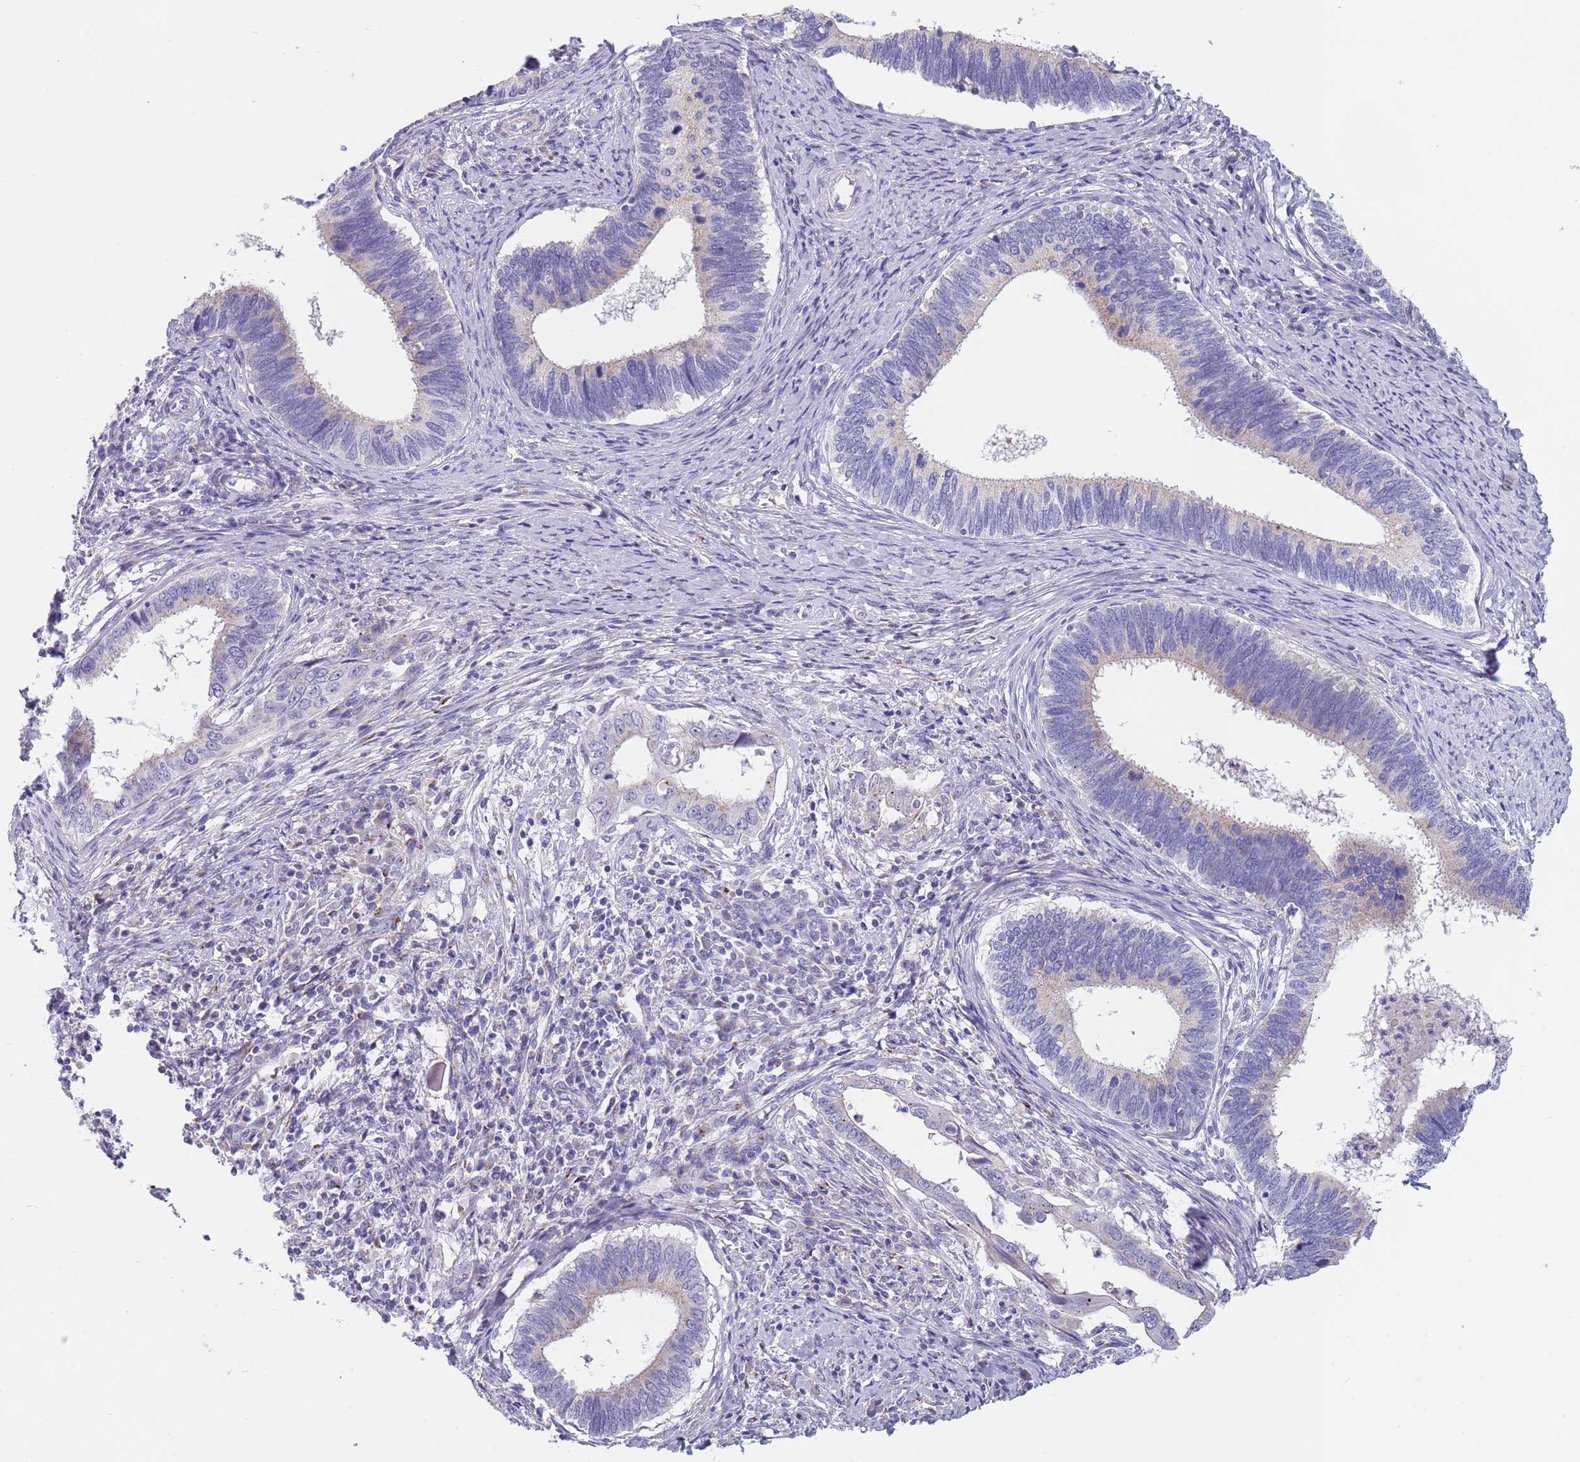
{"staining": {"intensity": "negative", "quantity": "none", "location": "none"}, "tissue": "cervical cancer", "cell_type": "Tumor cells", "image_type": "cancer", "snomed": [{"axis": "morphology", "description": "Adenocarcinoma, NOS"}, {"axis": "topography", "description": "Cervix"}], "caption": "High power microscopy histopathology image of an immunohistochemistry (IHC) histopathology image of cervical cancer (adenocarcinoma), revealing no significant expression in tumor cells. Nuclei are stained in blue.", "gene": "MAN1C1", "patient": {"sex": "female", "age": 42}}